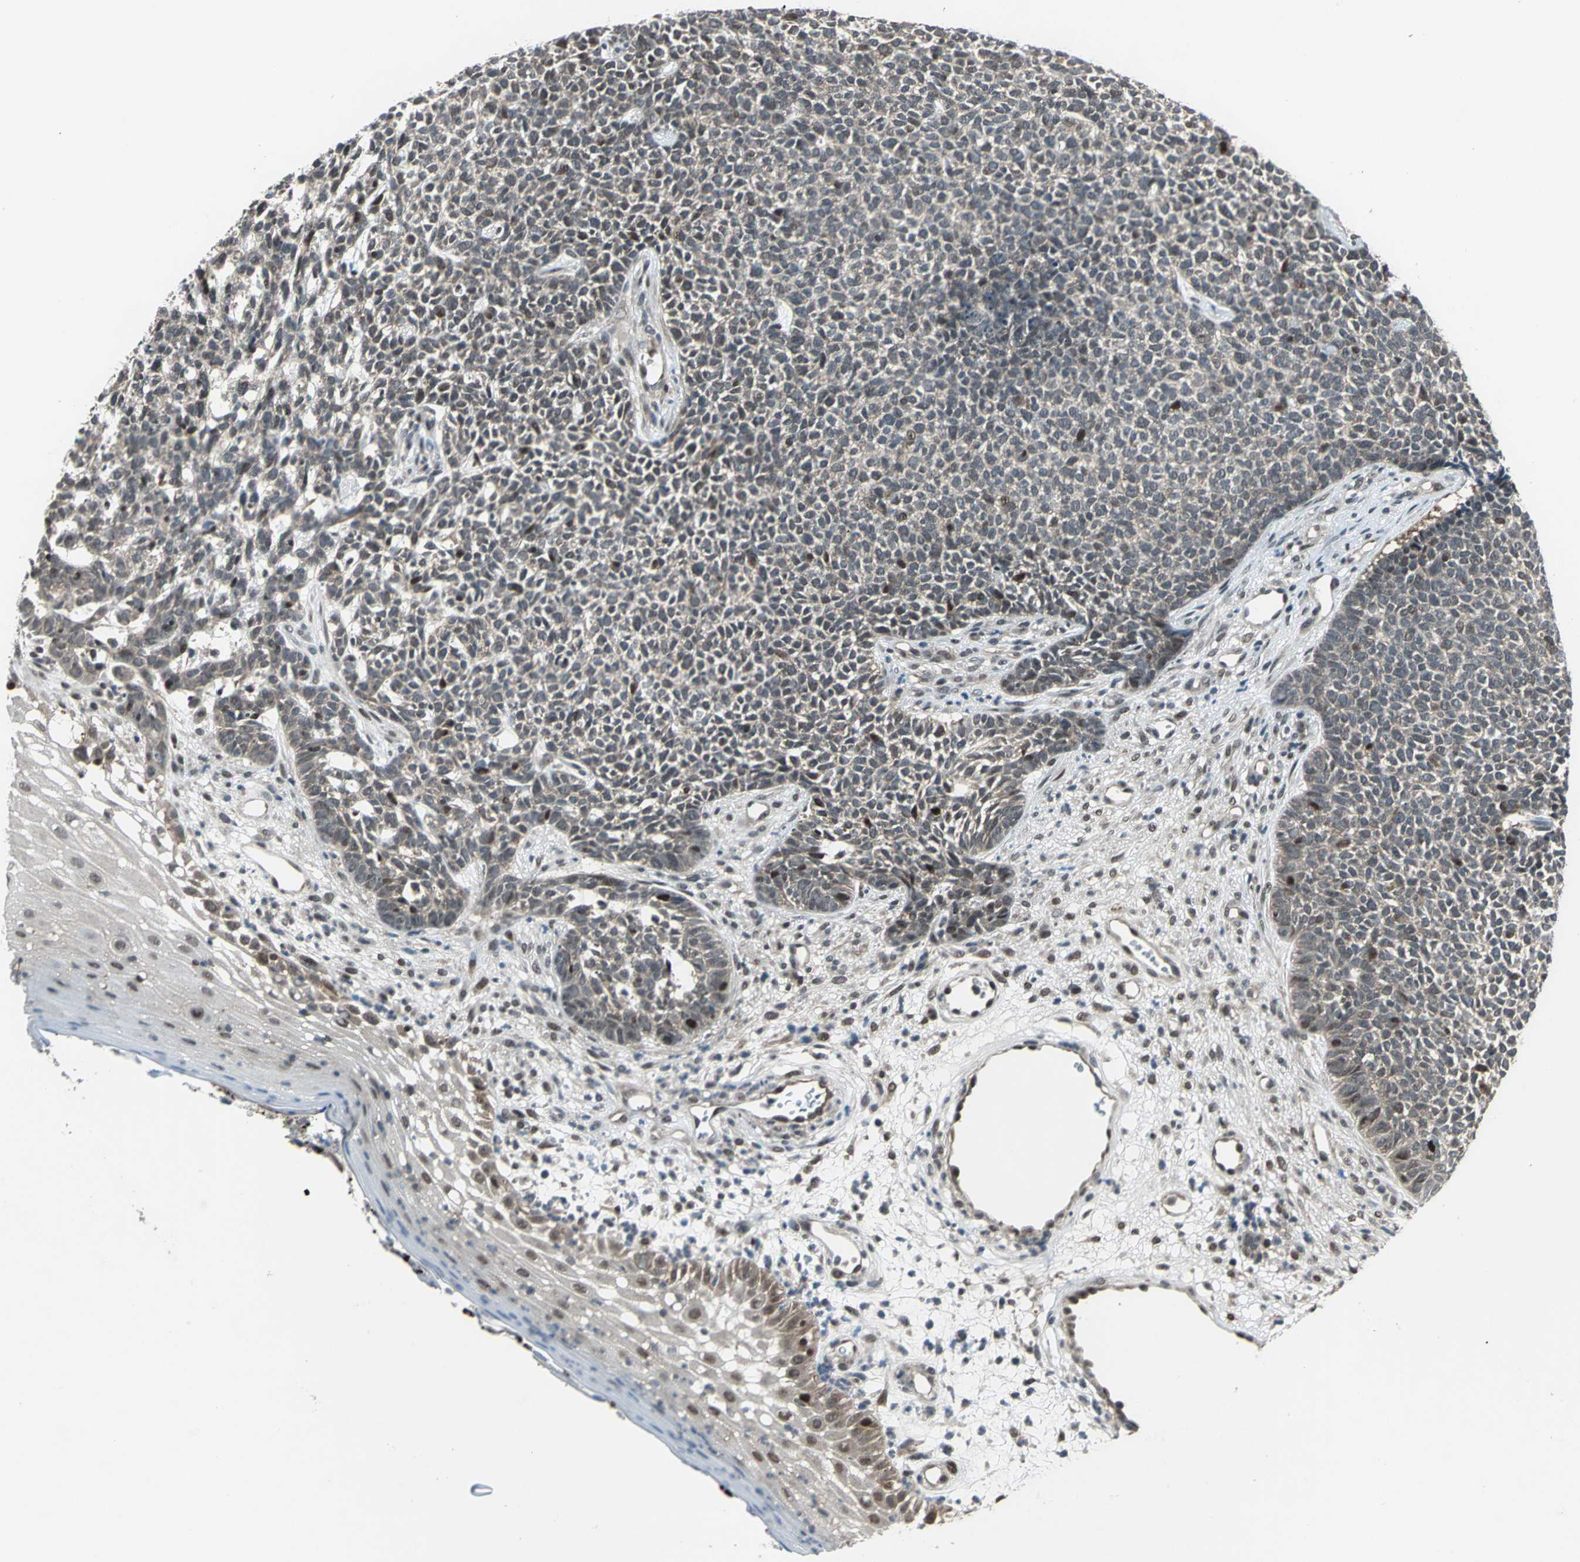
{"staining": {"intensity": "weak", "quantity": "25%-75%", "location": "cytoplasmic/membranous,nuclear"}, "tissue": "skin cancer", "cell_type": "Tumor cells", "image_type": "cancer", "snomed": [{"axis": "morphology", "description": "Basal cell carcinoma"}, {"axis": "topography", "description": "Skin"}], "caption": "Basal cell carcinoma (skin) stained for a protein displays weak cytoplasmic/membranous and nuclear positivity in tumor cells.", "gene": "COPS5", "patient": {"sex": "female", "age": 84}}